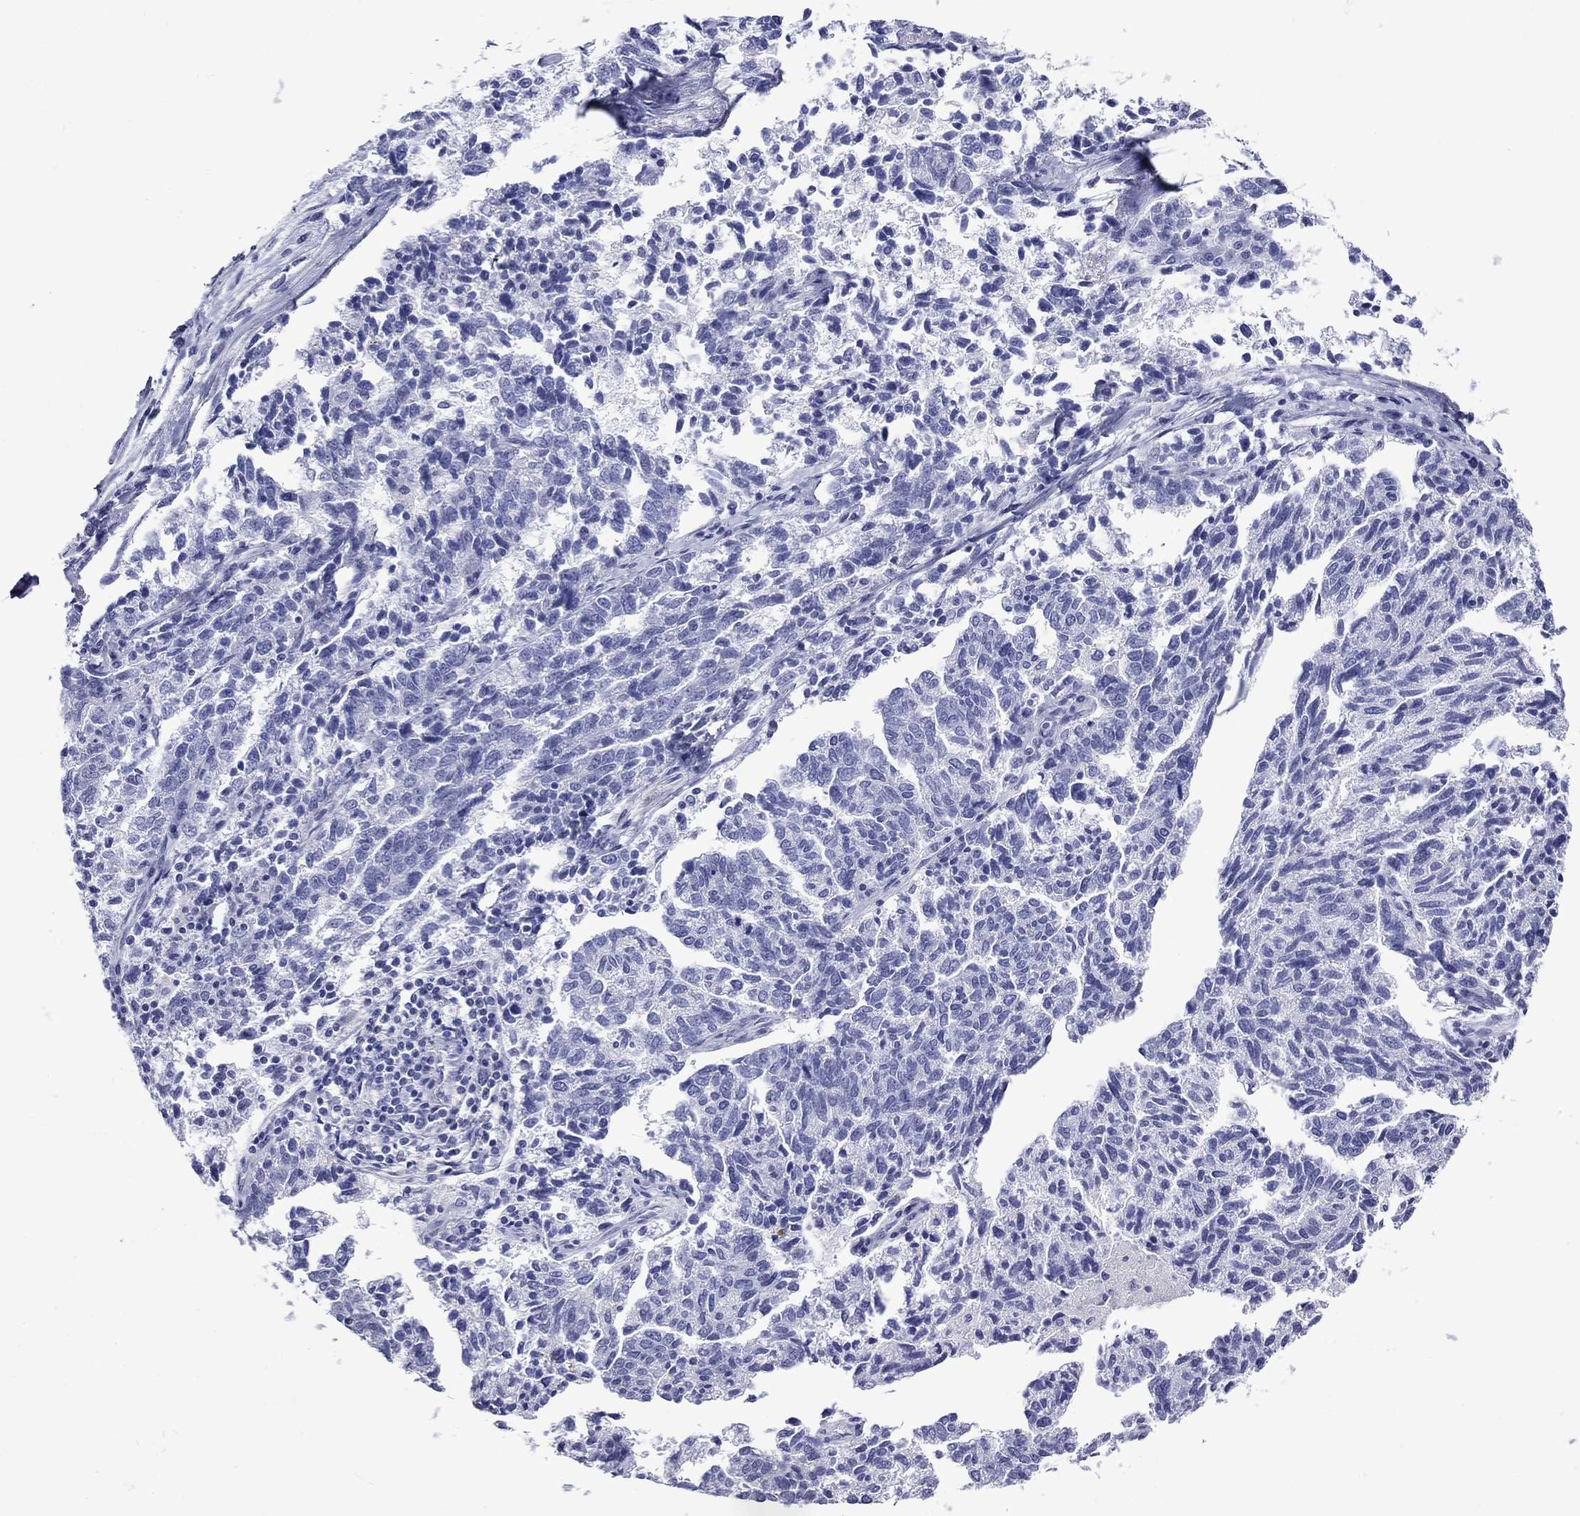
{"staining": {"intensity": "negative", "quantity": "none", "location": "none"}, "tissue": "ovarian cancer", "cell_type": "Tumor cells", "image_type": "cancer", "snomed": [{"axis": "morphology", "description": "Cystadenocarcinoma, serous, NOS"}, {"axis": "topography", "description": "Ovary"}], "caption": "Immunohistochemistry (IHC) image of human ovarian serous cystadenocarcinoma stained for a protein (brown), which exhibits no positivity in tumor cells. (DAB (3,3'-diaminobenzidine) immunohistochemistry with hematoxylin counter stain).", "gene": "APOA2", "patient": {"sex": "female", "age": 71}}